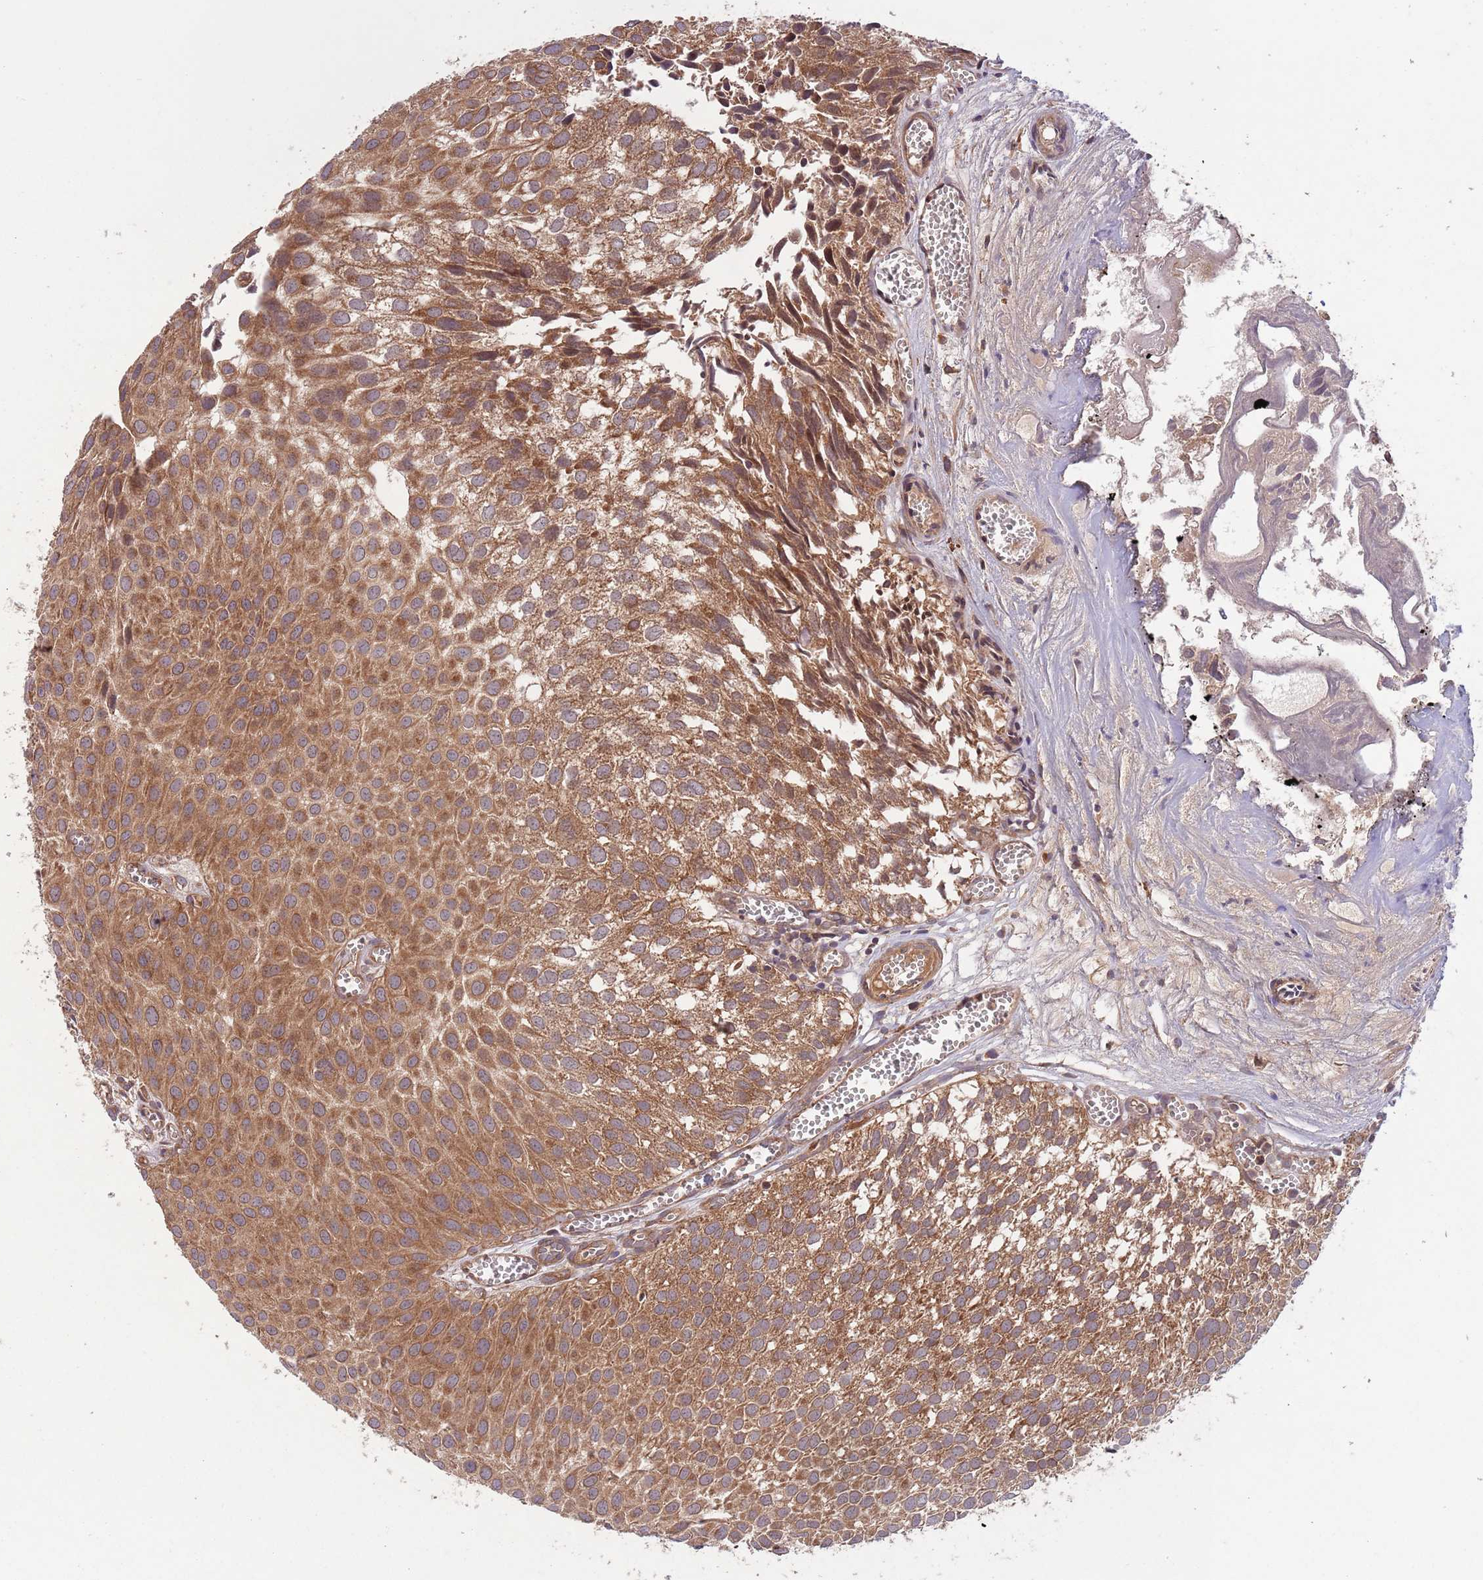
{"staining": {"intensity": "strong", "quantity": ">75%", "location": "cytoplasmic/membranous"}, "tissue": "urothelial cancer", "cell_type": "Tumor cells", "image_type": "cancer", "snomed": [{"axis": "morphology", "description": "Urothelial carcinoma, Low grade"}, {"axis": "topography", "description": "Urinary bladder"}], "caption": "This is an image of immunohistochemistry (IHC) staining of urothelial carcinoma (low-grade), which shows strong staining in the cytoplasmic/membranous of tumor cells.", "gene": "MFNG", "patient": {"sex": "male", "age": 88}}